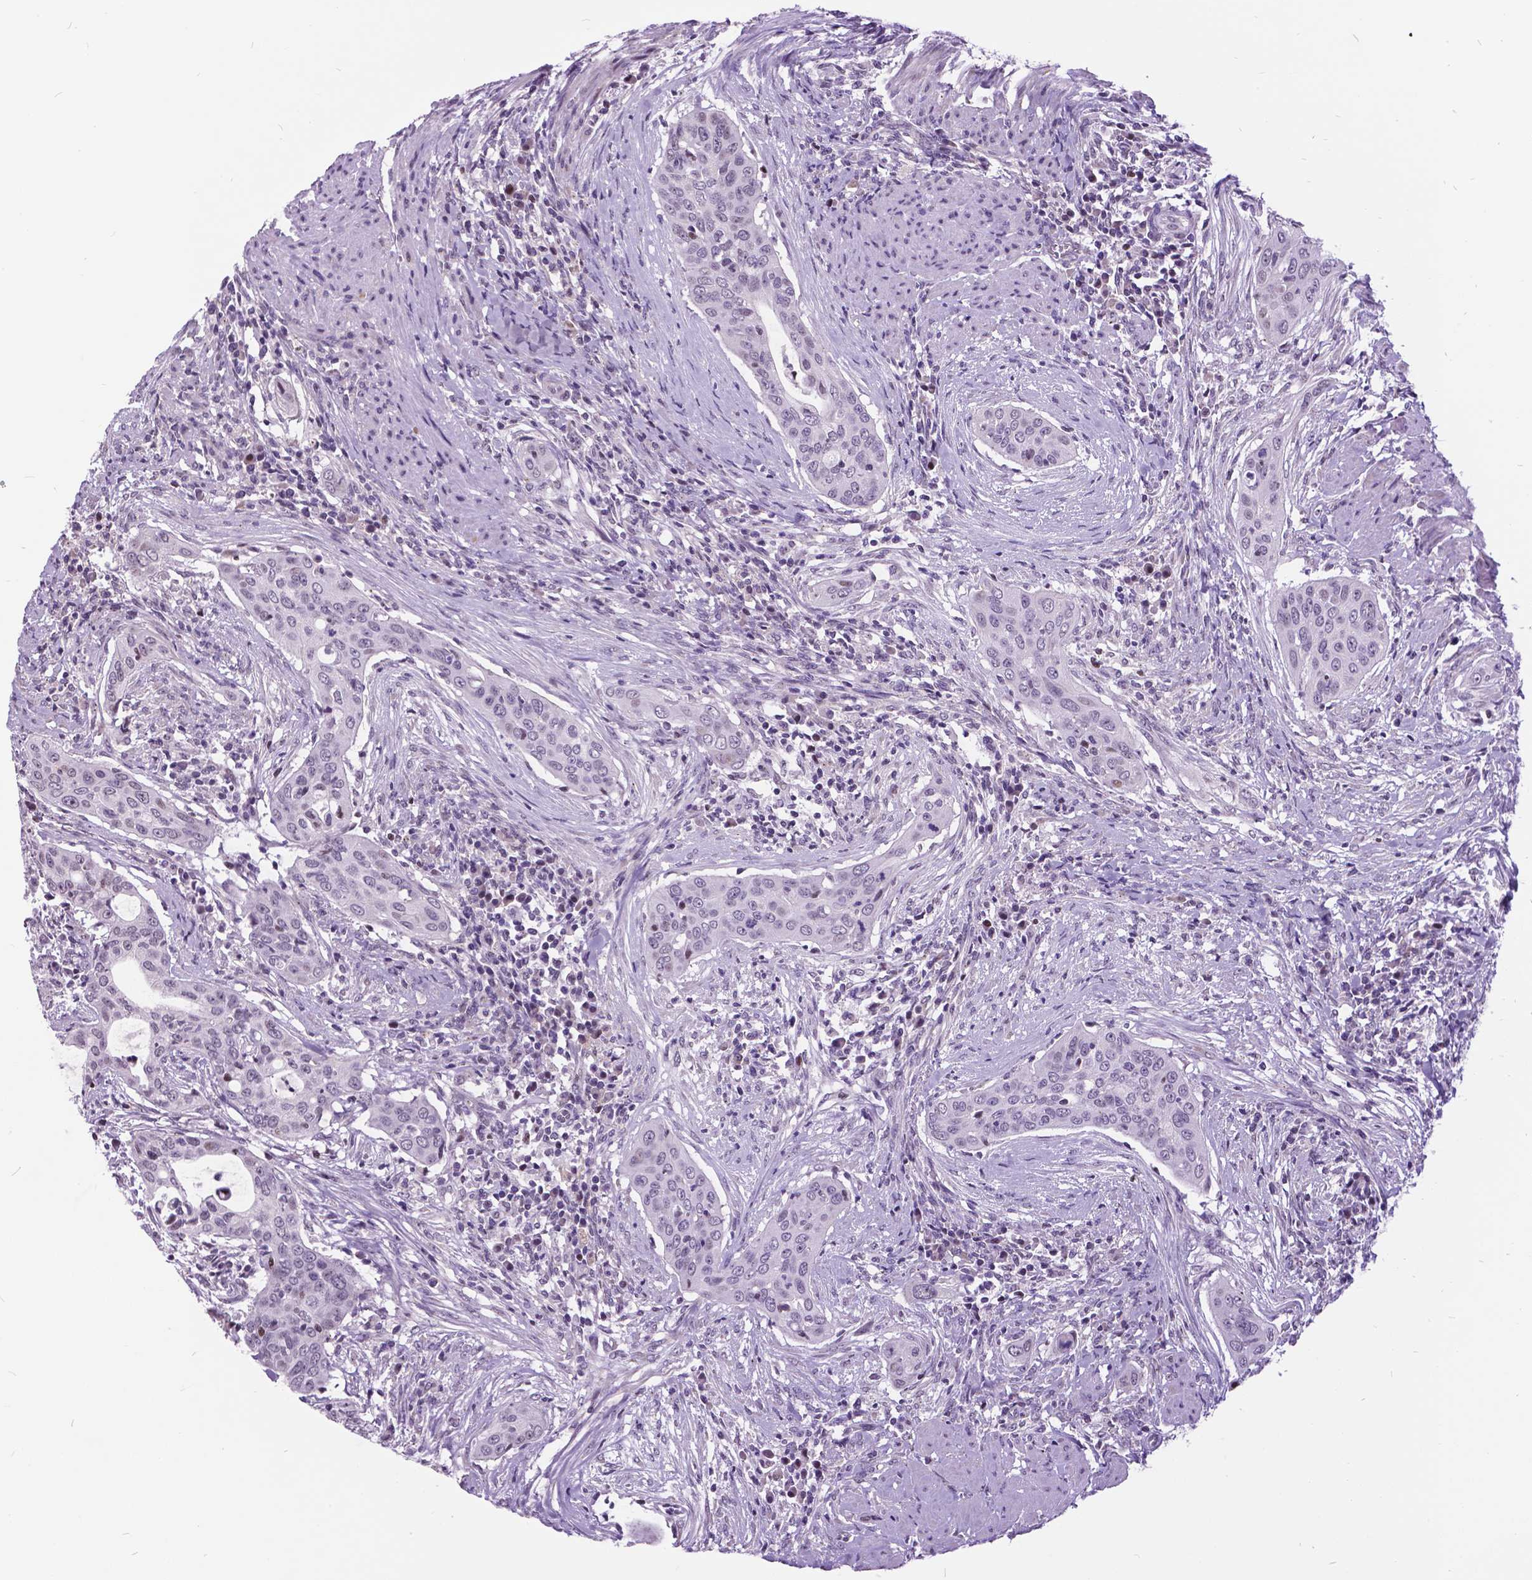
{"staining": {"intensity": "negative", "quantity": "none", "location": "none"}, "tissue": "urothelial cancer", "cell_type": "Tumor cells", "image_type": "cancer", "snomed": [{"axis": "morphology", "description": "Urothelial carcinoma, High grade"}, {"axis": "topography", "description": "Urinary bladder"}], "caption": "The image displays no significant staining in tumor cells of high-grade urothelial carcinoma. (Stains: DAB immunohistochemistry (IHC) with hematoxylin counter stain, Microscopy: brightfield microscopy at high magnification).", "gene": "DPF3", "patient": {"sex": "male", "age": 82}}